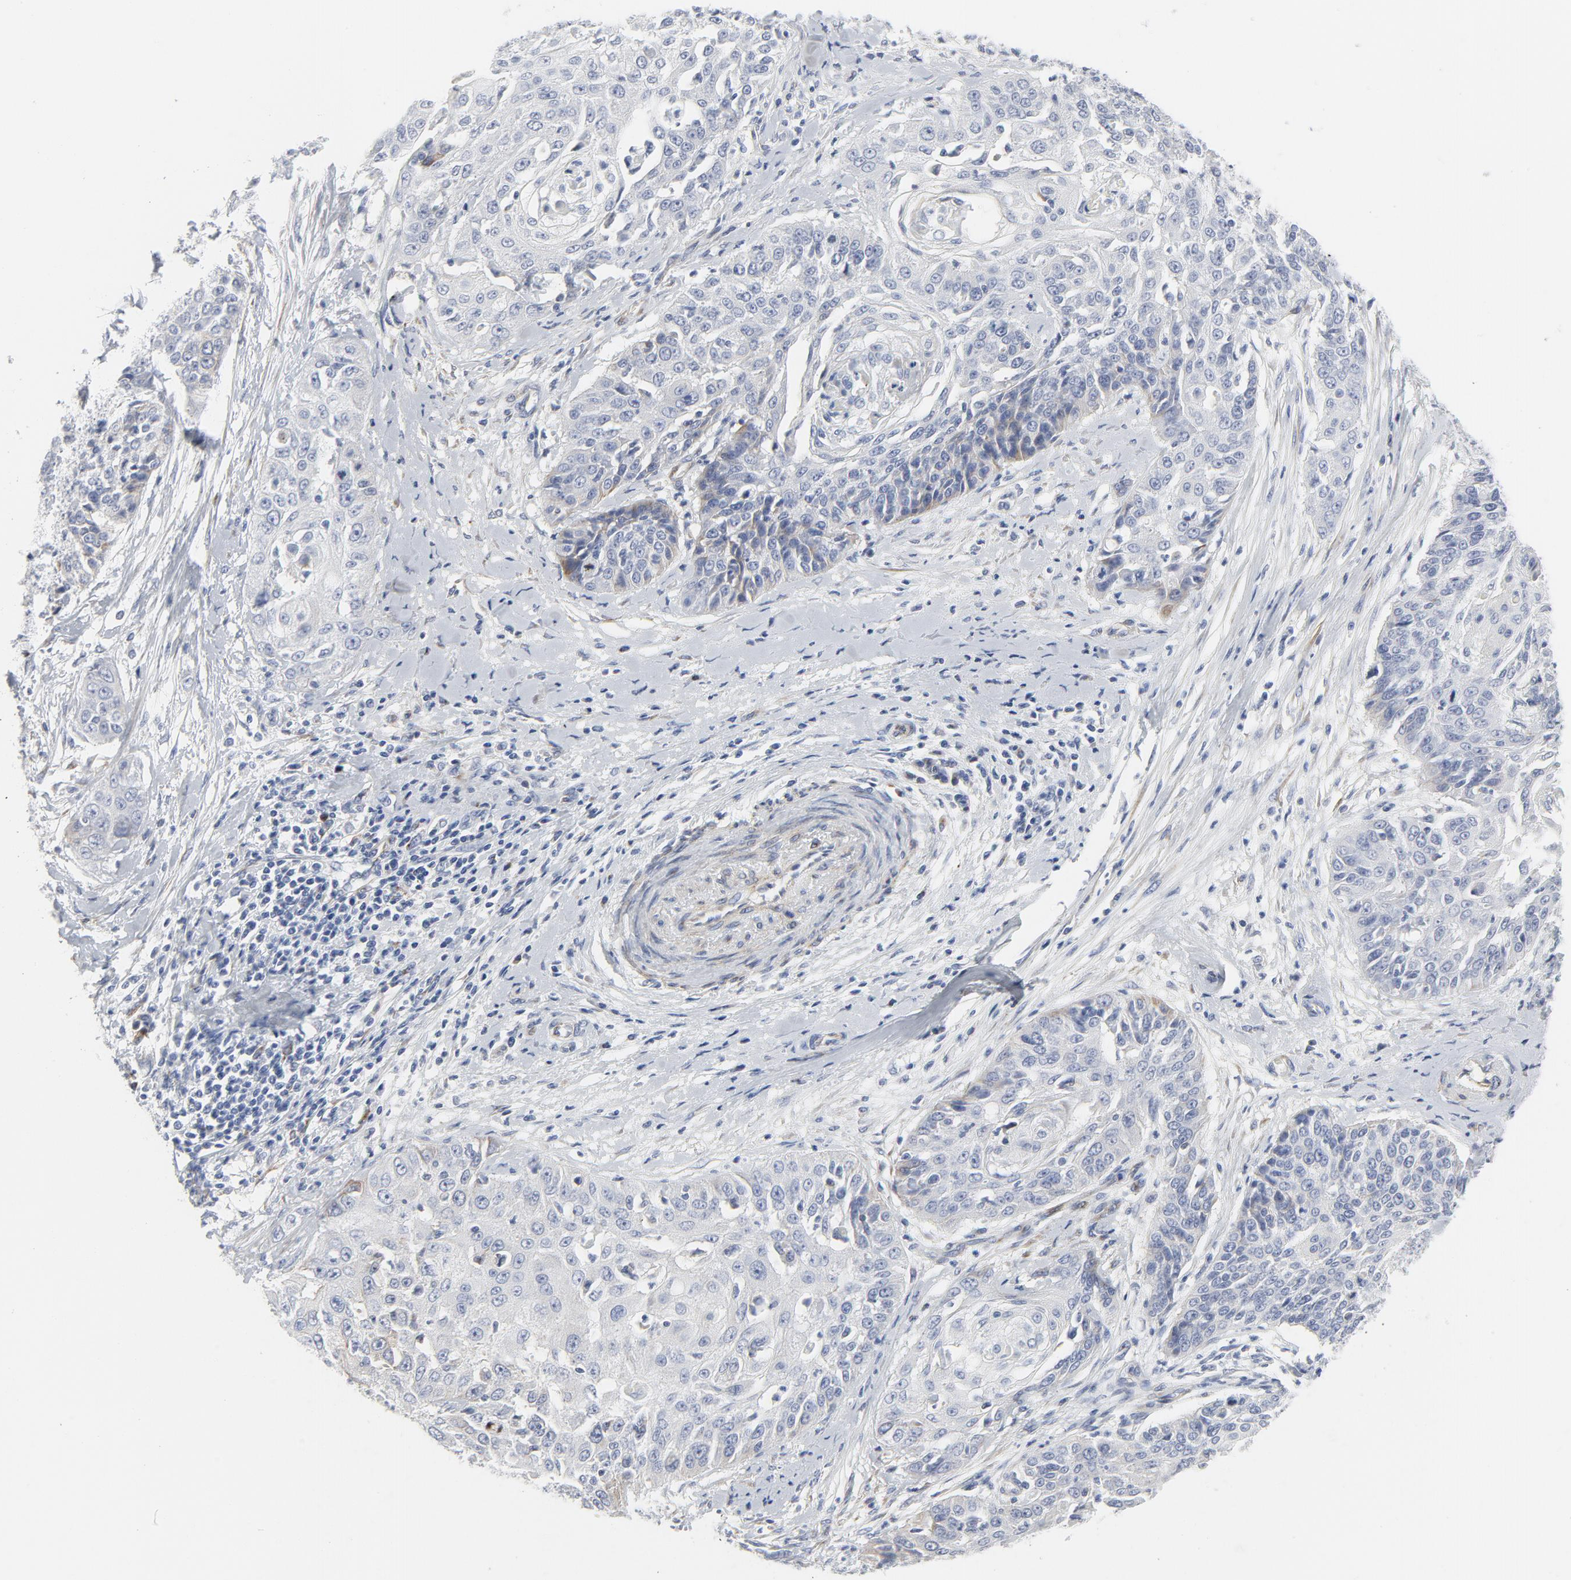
{"staining": {"intensity": "negative", "quantity": "none", "location": "none"}, "tissue": "cervical cancer", "cell_type": "Tumor cells", "image_type": "cancer", "snomed": [{"axis": "morphology", "description": "Squamous cell carcinoma, NOS"}, {"axis": "topography", "description": "Cervix"}], "caption": "Immunohistochemistry of human cervical cancer (squamous cell carcinoma) displays no expression in tumor cells.", "gene": "TUBB1", "patient": {"sex": "female", "age": 64}}